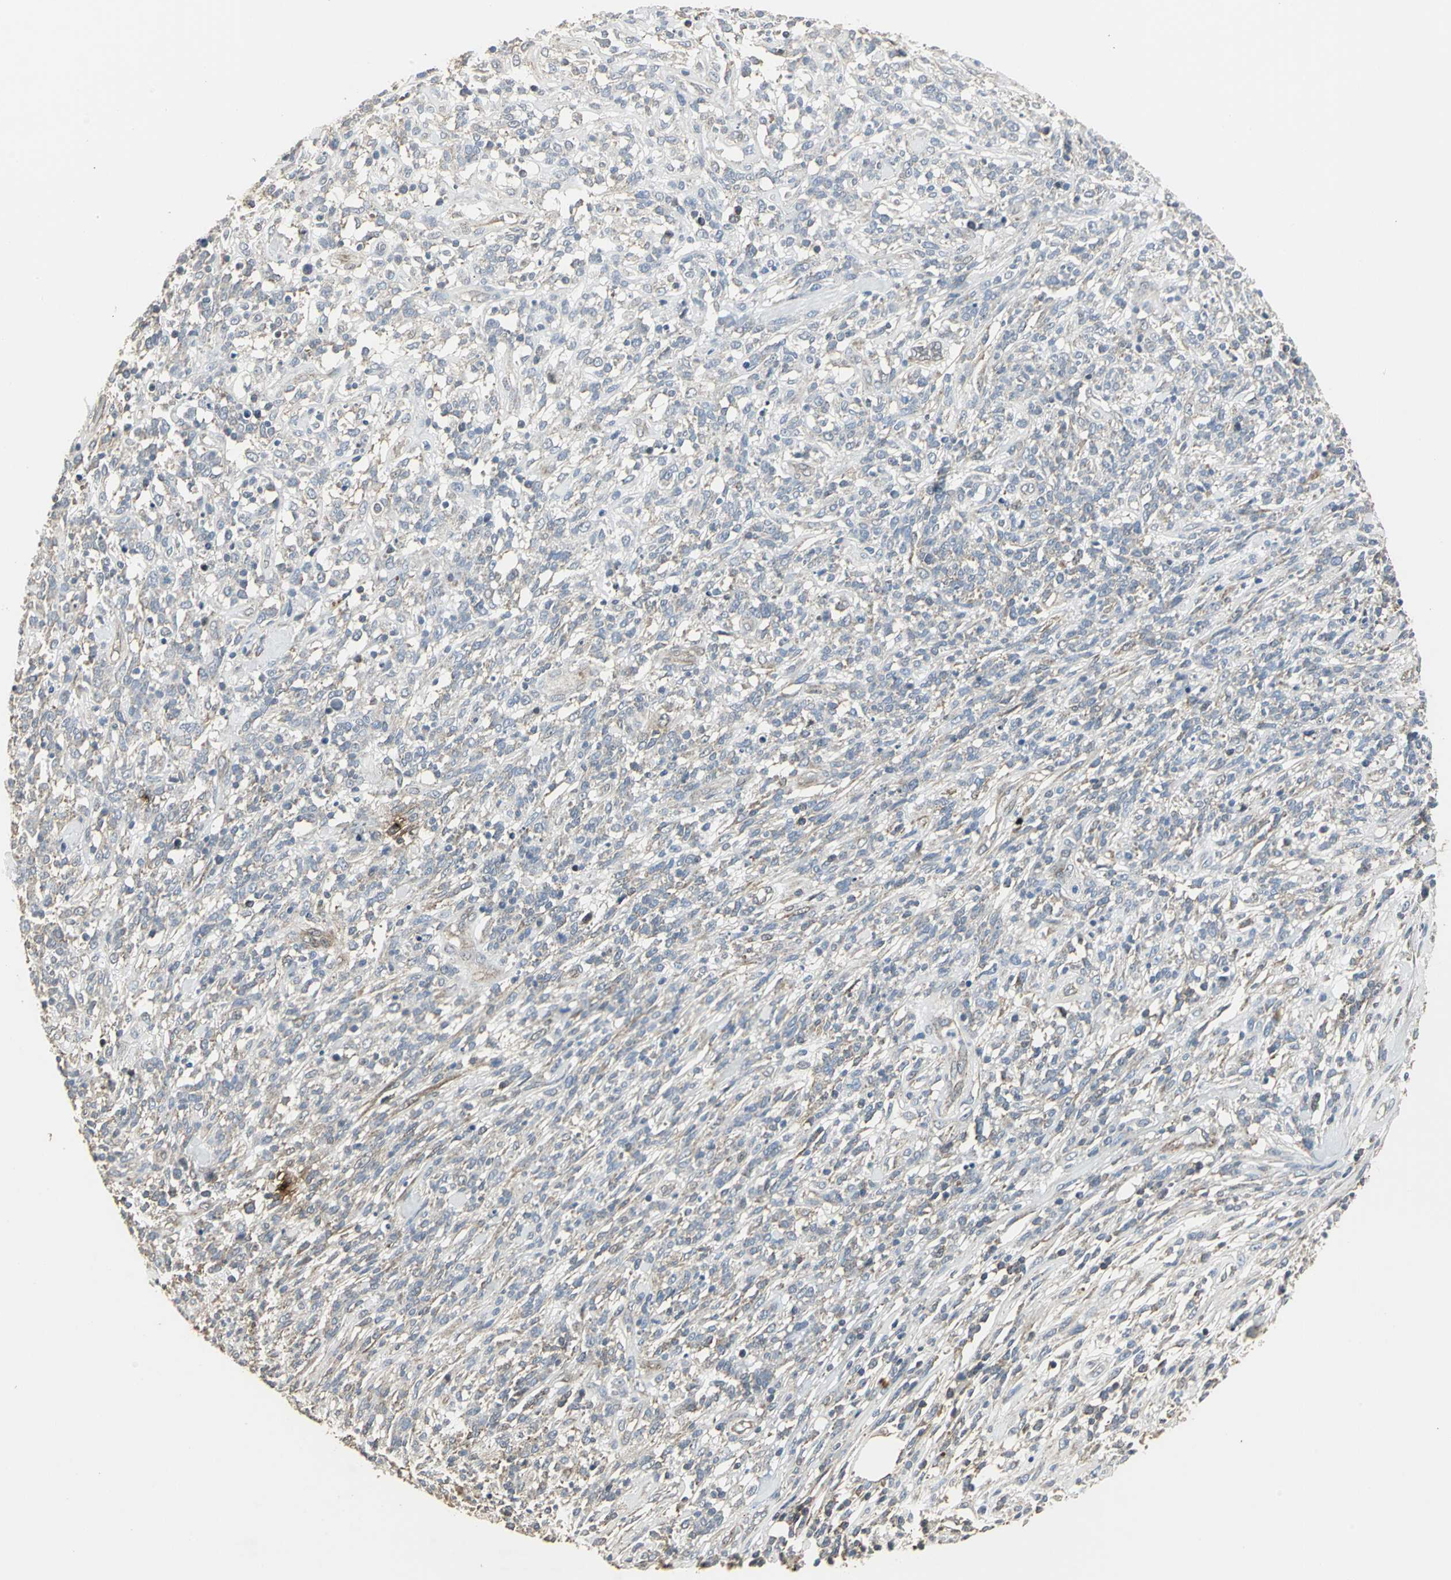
{"staining": {"intensity": "weak", "quantity": "25%-75%", "location": "cytoplasmic/membranous"}, "tissue": "lymphoma", "cell_type": "Tumor cells", "image_type": "cancer", "snomed": [{"axis": "morphology", "description": "Malignant lymphoma, non-Hodgkin's type, High grade"}, {"axis": "topography", "description": "Lymph node"}], "caption": "Weak cytoplasmic/membranous expression is identified in about 25%-75% of tumor cells in high-grade malignant lymphoma, non-Hodgkin's type.", "gene": "DNAJB4", "patient": {"sex": "female", "age": 73}}